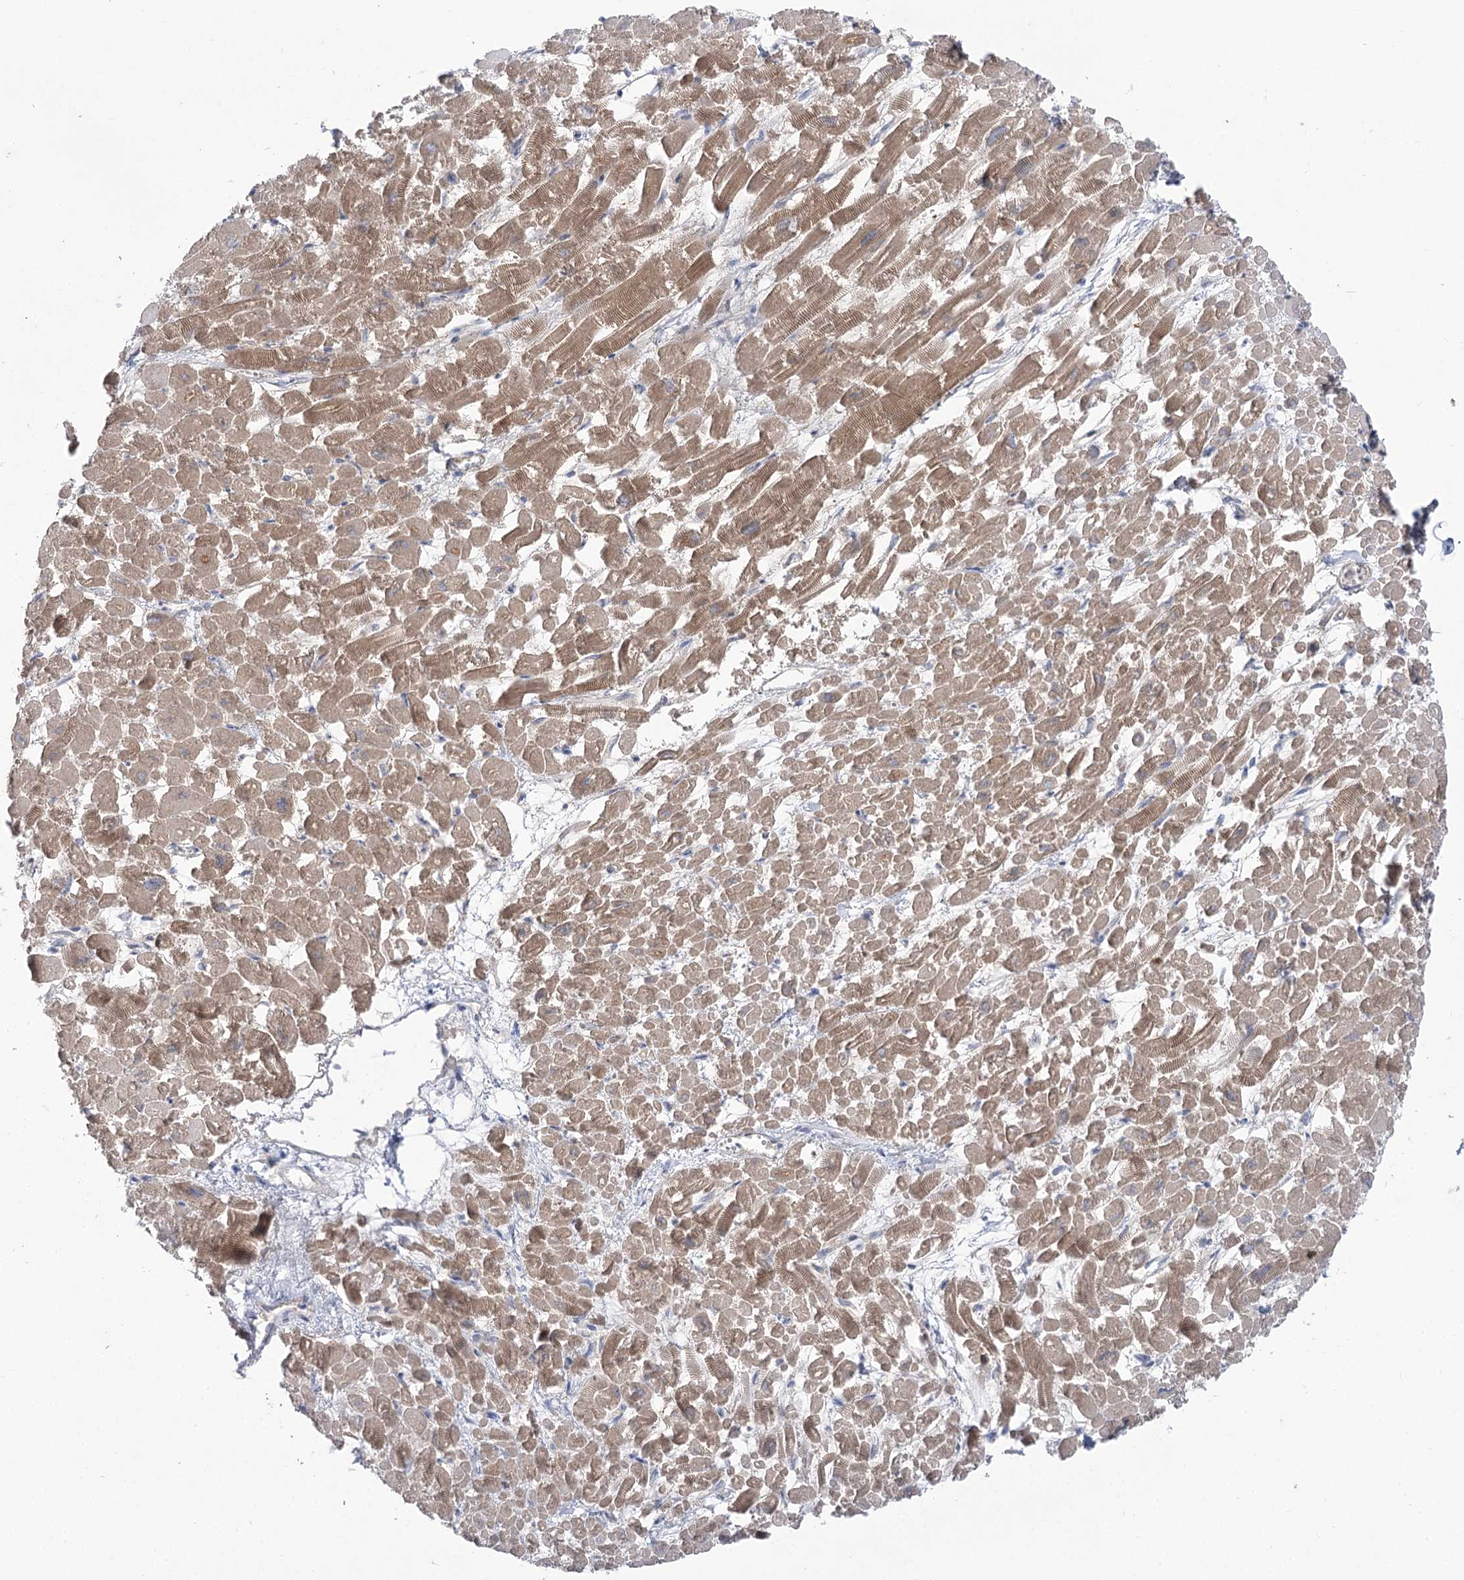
{"staining": {"intensity": "moderate", "quantity": ">75%", "location": "cytoplasmic/membranous"}, "tissue": "heart muscle", "cell_type": "Cardiomyocytes", "image_type": "normal", "snomed": [{"axis": "morphology", "description": "Normal tissue, NOS"}, {"axis": "topography", "description": "Heart"}], "caption": "Heart muscle was stained to show a protein in brown. There is medium levels of moderate cytoplasmic/membranous expression in approximately >75% of cardiomyocytes.", "gene": "GBF1", "patient": {"sex": "male", "age": 54}}